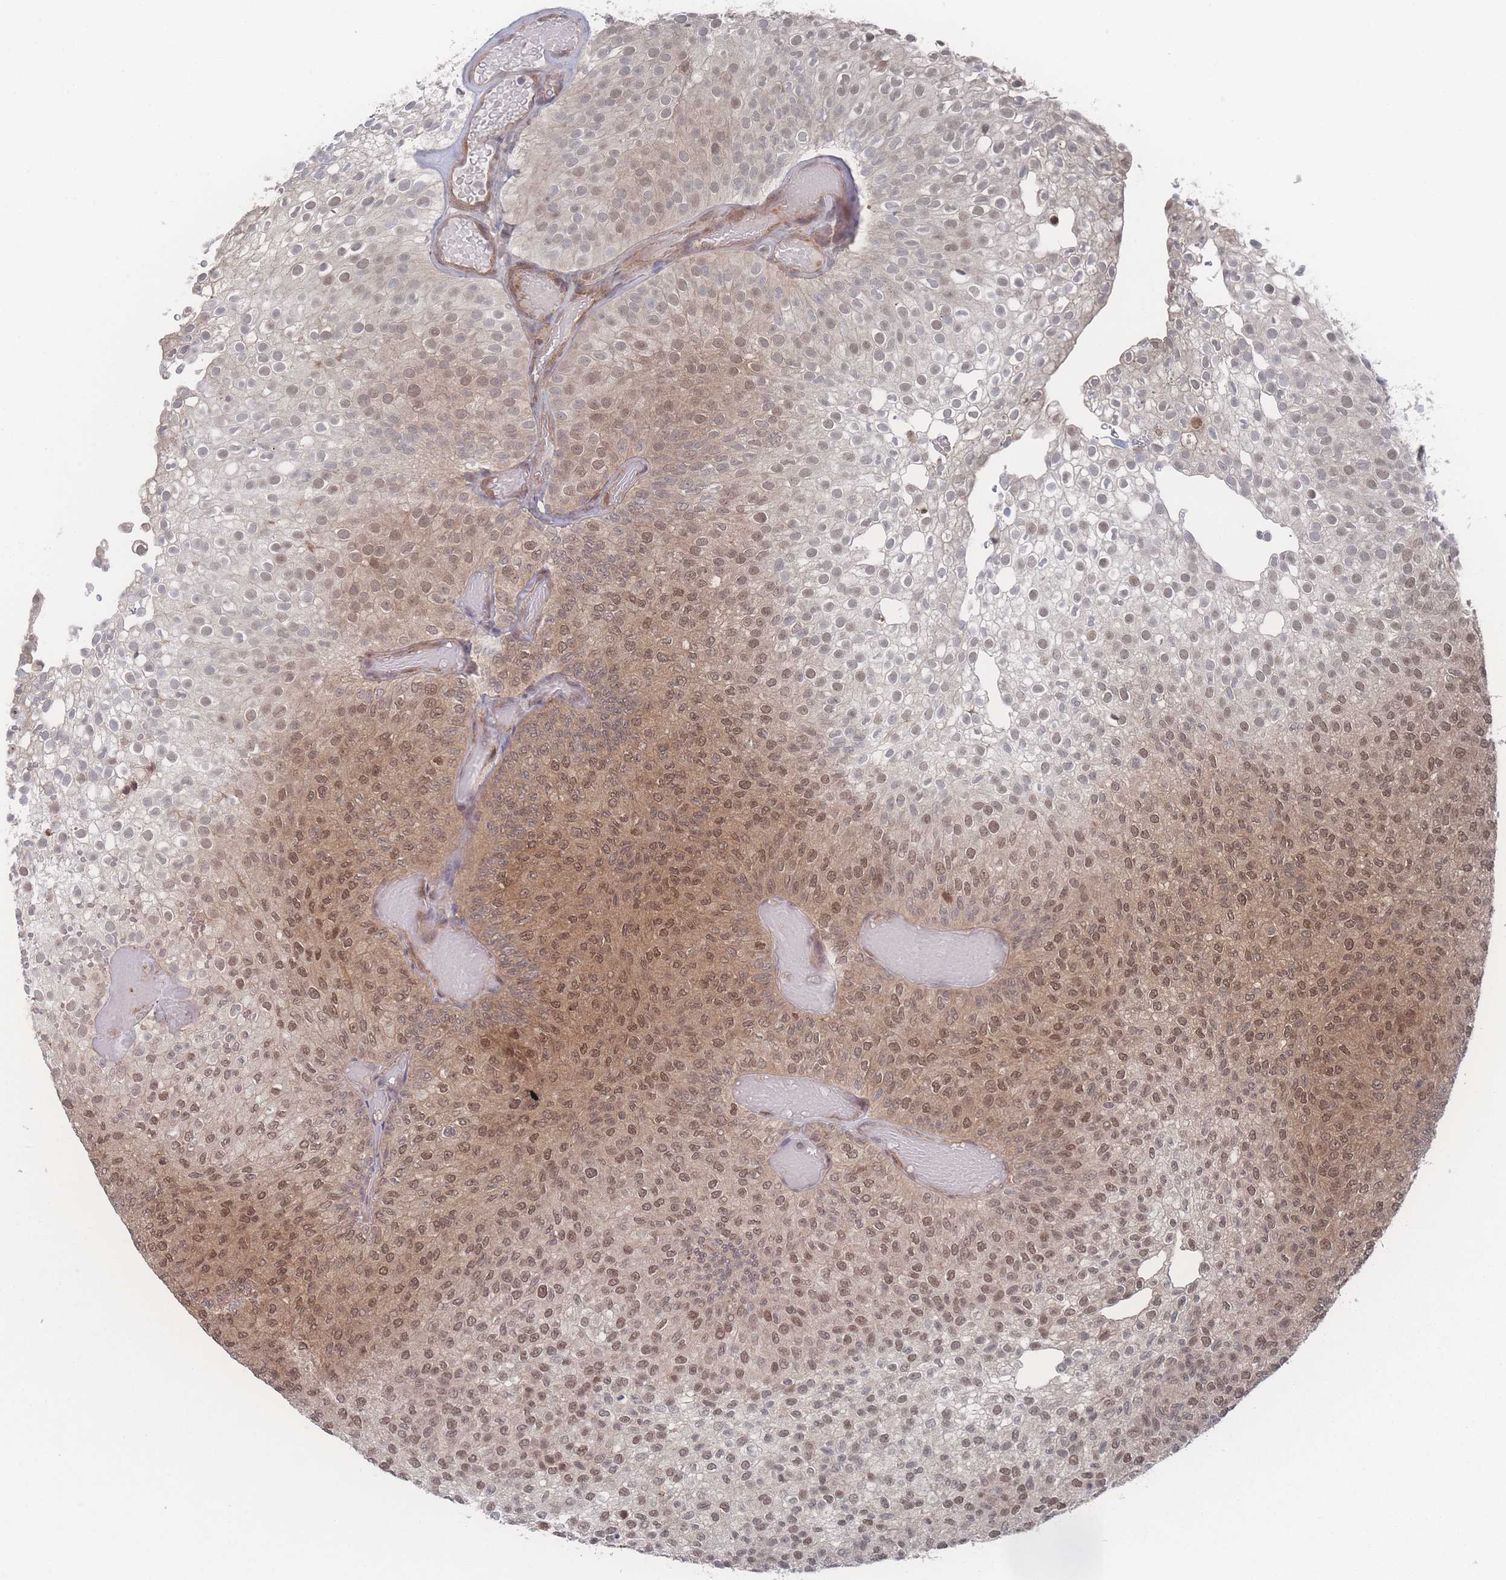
{"staining": {"intensity": "moderate", "quantity": ">75%", "location": "nuclear"}, "tissue": "urothelial cancer", "cell_type": "Tumor cells", "image_type": "cancer", "snomed": [{"axis": "morphology", "description": "Urothelial carcinoma, Low grade"}, {"axis": "topography", "description": "Urinary bladder"}], "caption": "Moderate nuclear staining for a protein is seen in about >75% of tumor cells of urothelial cancer using IHC.", "gene": "PSMA1", "patient": {"sex": "male", "age": 78}}